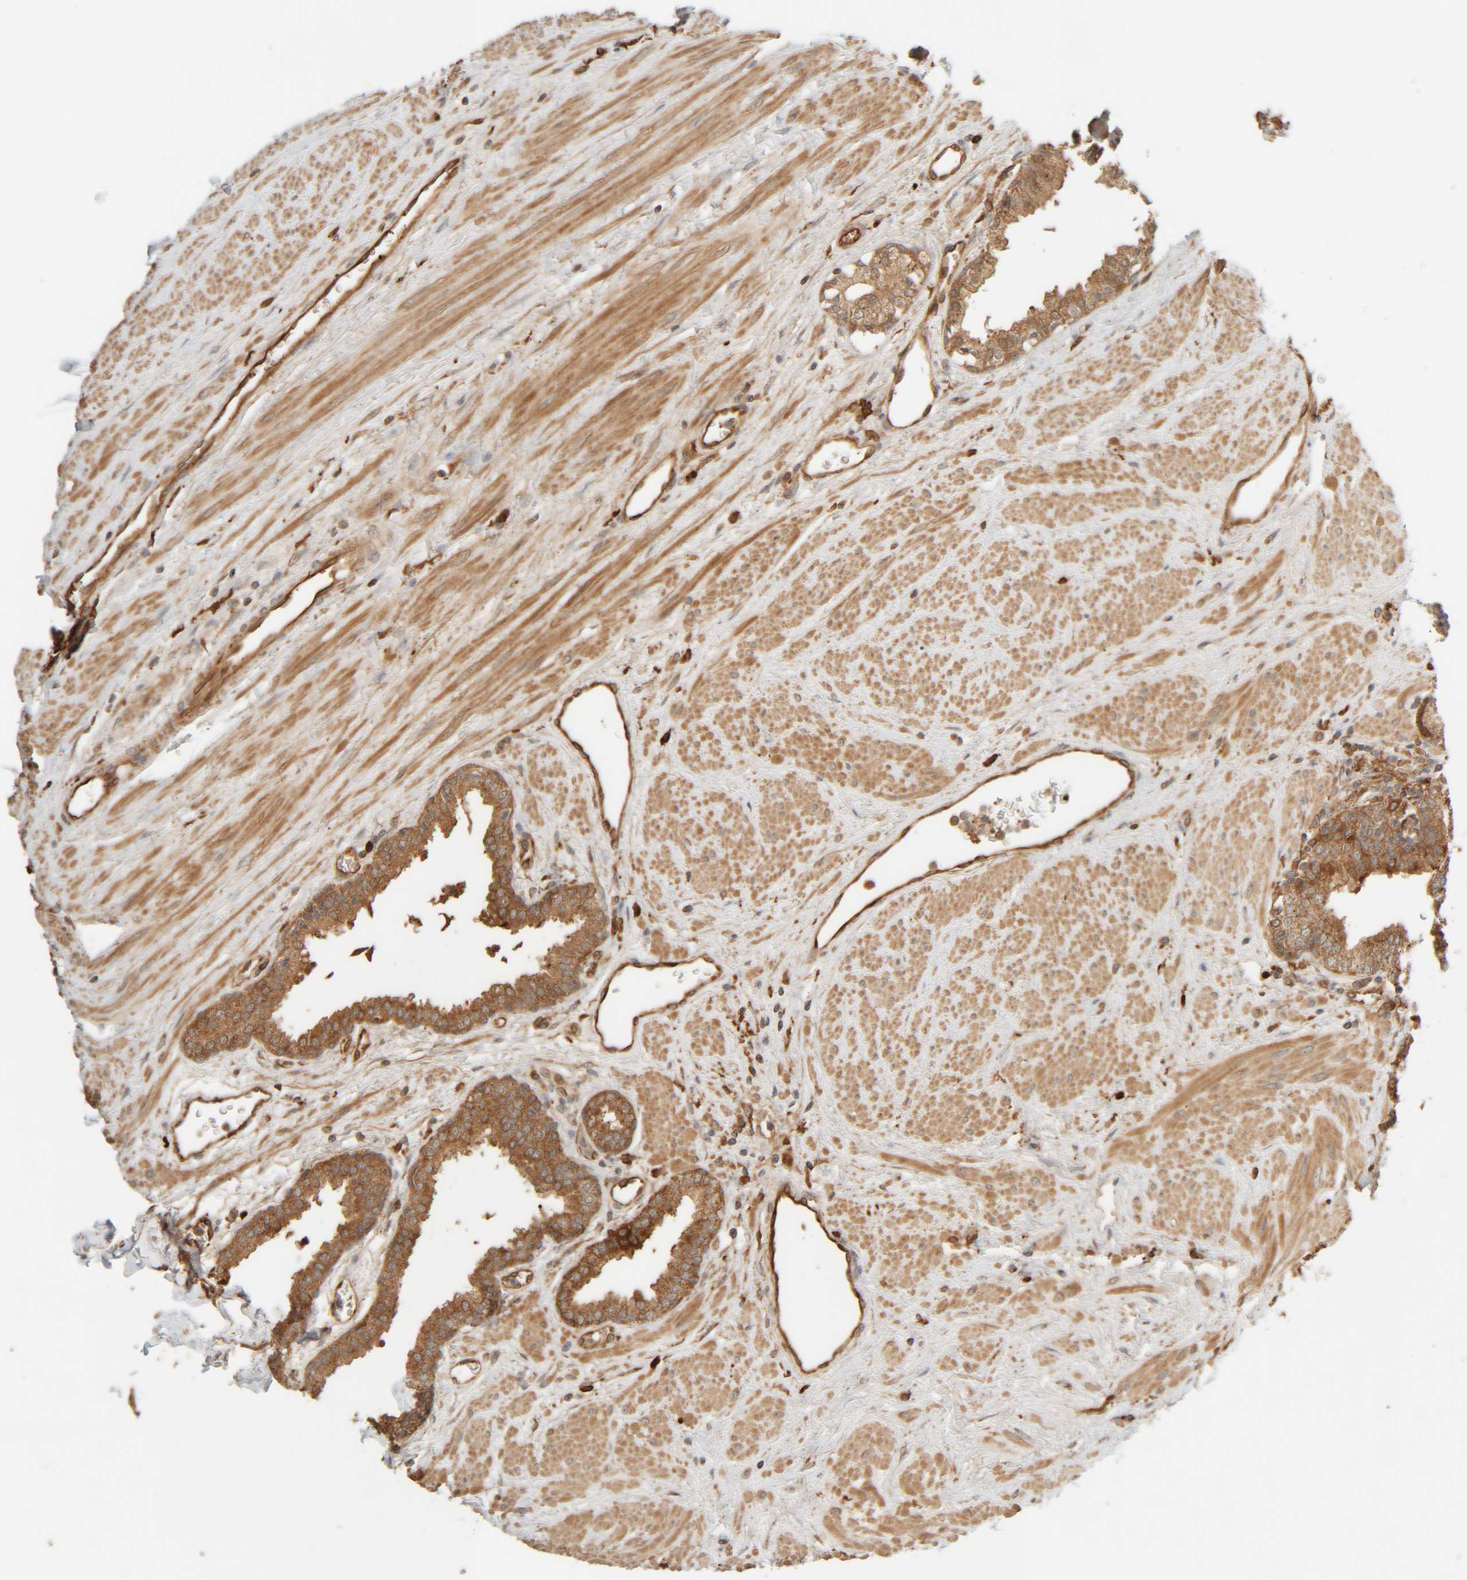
{"staining": {"intensity": "moderate", "quantity": ">75%", "location": "cytoplasmic/membranous"}, "tissue": "prostate", "cell_type": "Glandular cells", "image_type": "normal", "snomed": [{"axis": "morphology", "description": "Normal tissue, NOS"}, {"axis": "topography", "description": "Prostate"}], "caption": "A brown stain highlights moderate cytoplasmic/membranous expression of a protein in glandular cells of normal human prostate. (Brightfield microscopy of DAB IHC at high magnification).", "gene": "TMEM192", "patient": {"sex": "male", "age": 51}}